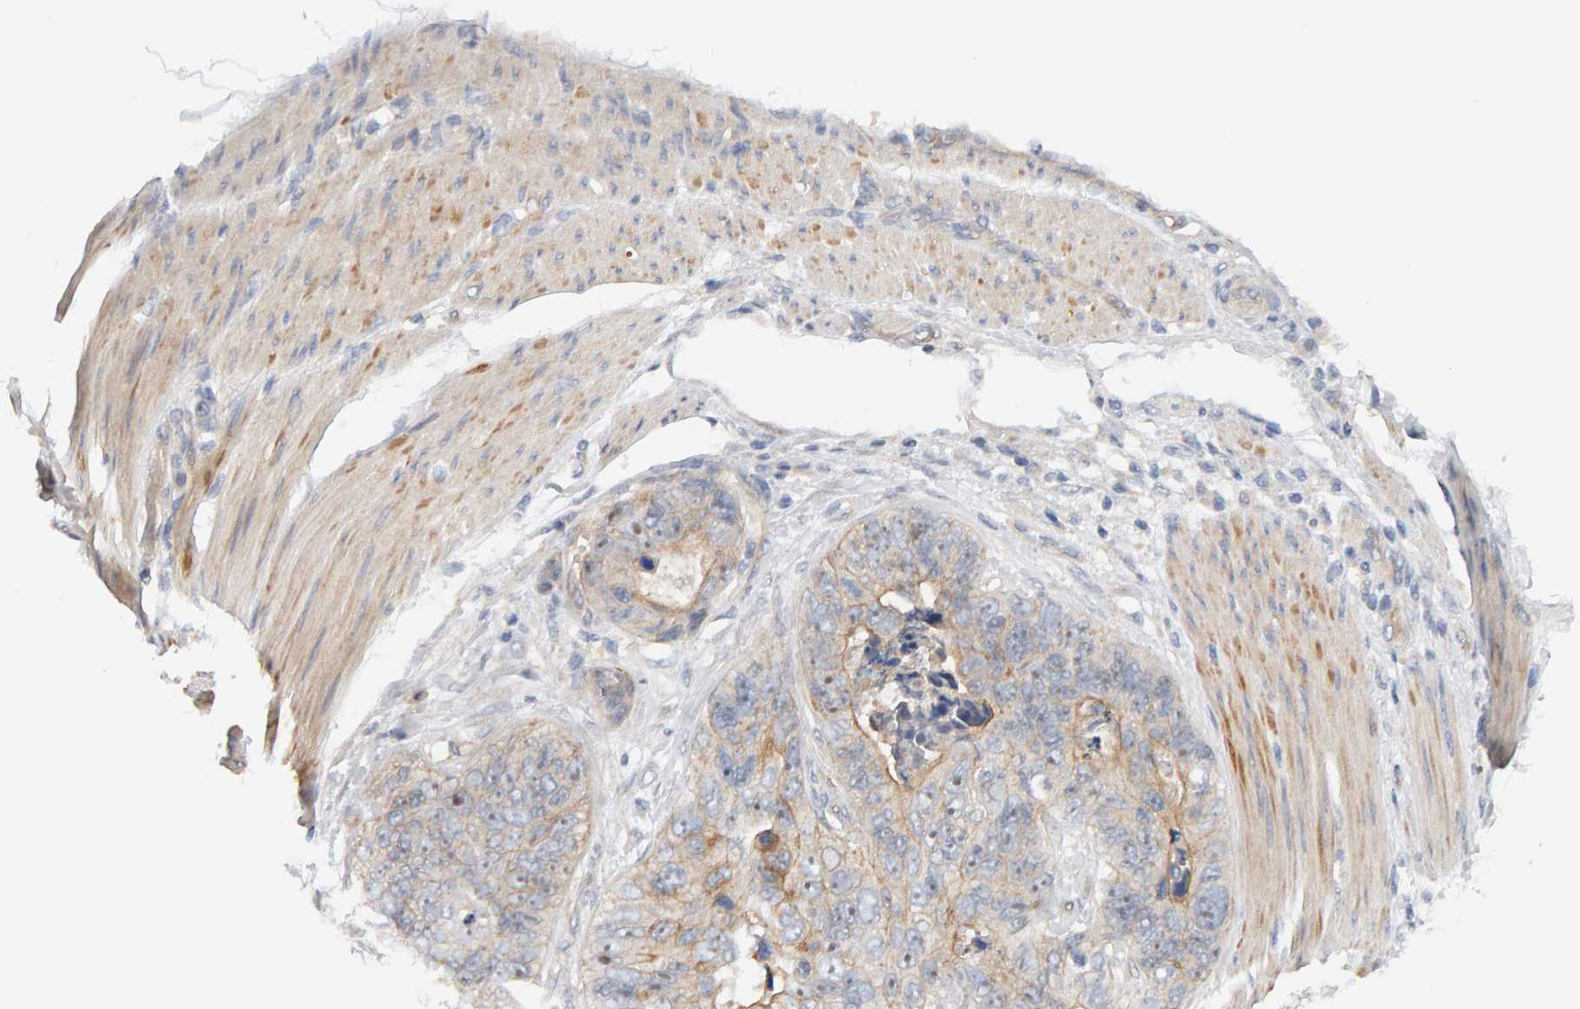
{"staining": {"intensity": "weak", "quantity": "<25%", "location": "cytoplasmic/membranous"}, "tissue": "stomach cancer", "cell_type": "Tumor cells", "image_type": "cancer", "snomed": [{"axis": "morphology", "description": "Normal tissue, NOS"}, {"axis": "morphology", "description": "Adenocarcinoma, NOS"}, {"axis": "topography", "description": "Stomach"}], "caption": "Tumor cells show no significant protein expression in stomach cancer (adenocarcinoma).", "gene": "PPP1R16A", "patient": {"sex": "female", "age": 89}}